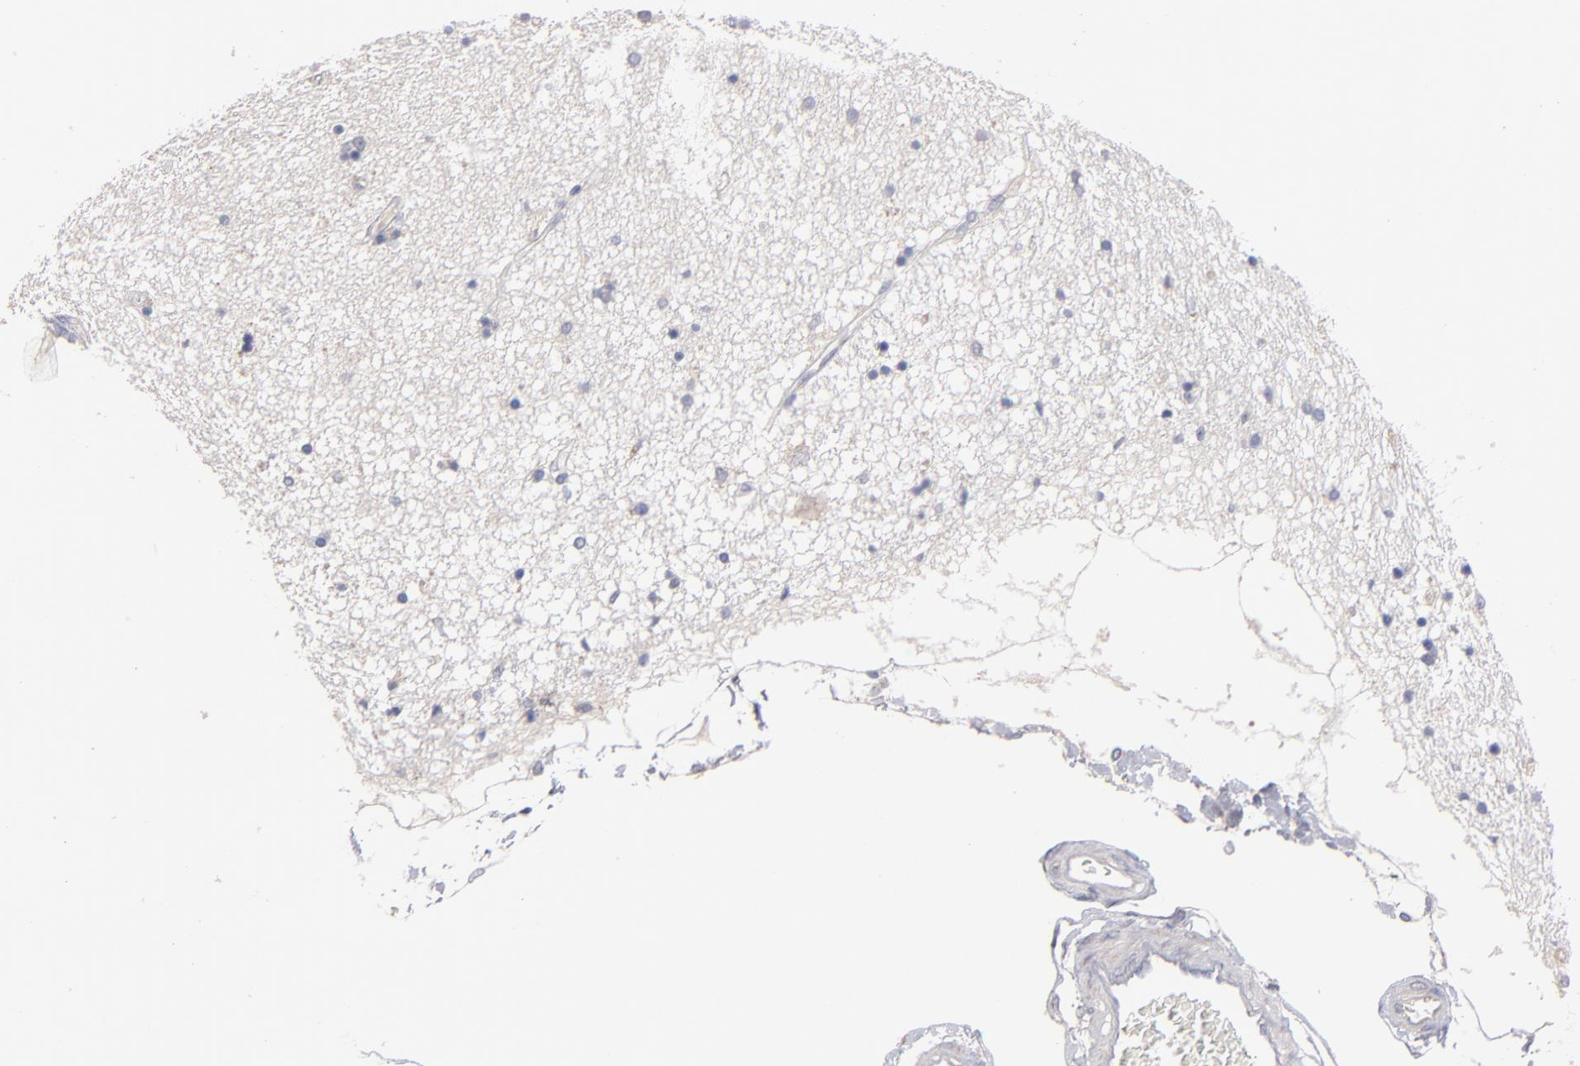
{"staining": {"intensity": "negative", "quantity": "none", "location": "none"}, "tissue": "hippocampus", "cell_type": "Glial cells", "image_type": "normal", "snomed": [{"axis": "morphology", "description": "Normal tissue, NOS"}, {"axis": "topography", "description": "Hippocampus"}], "caption": "This image is of benign hippocampus stained with IHC to label a protein in brown with the nuclei are counter-stained blue. There is no positivity in glial cells.", "gene": "HCCS", "patient": {"sex": "female", "age": 54}}